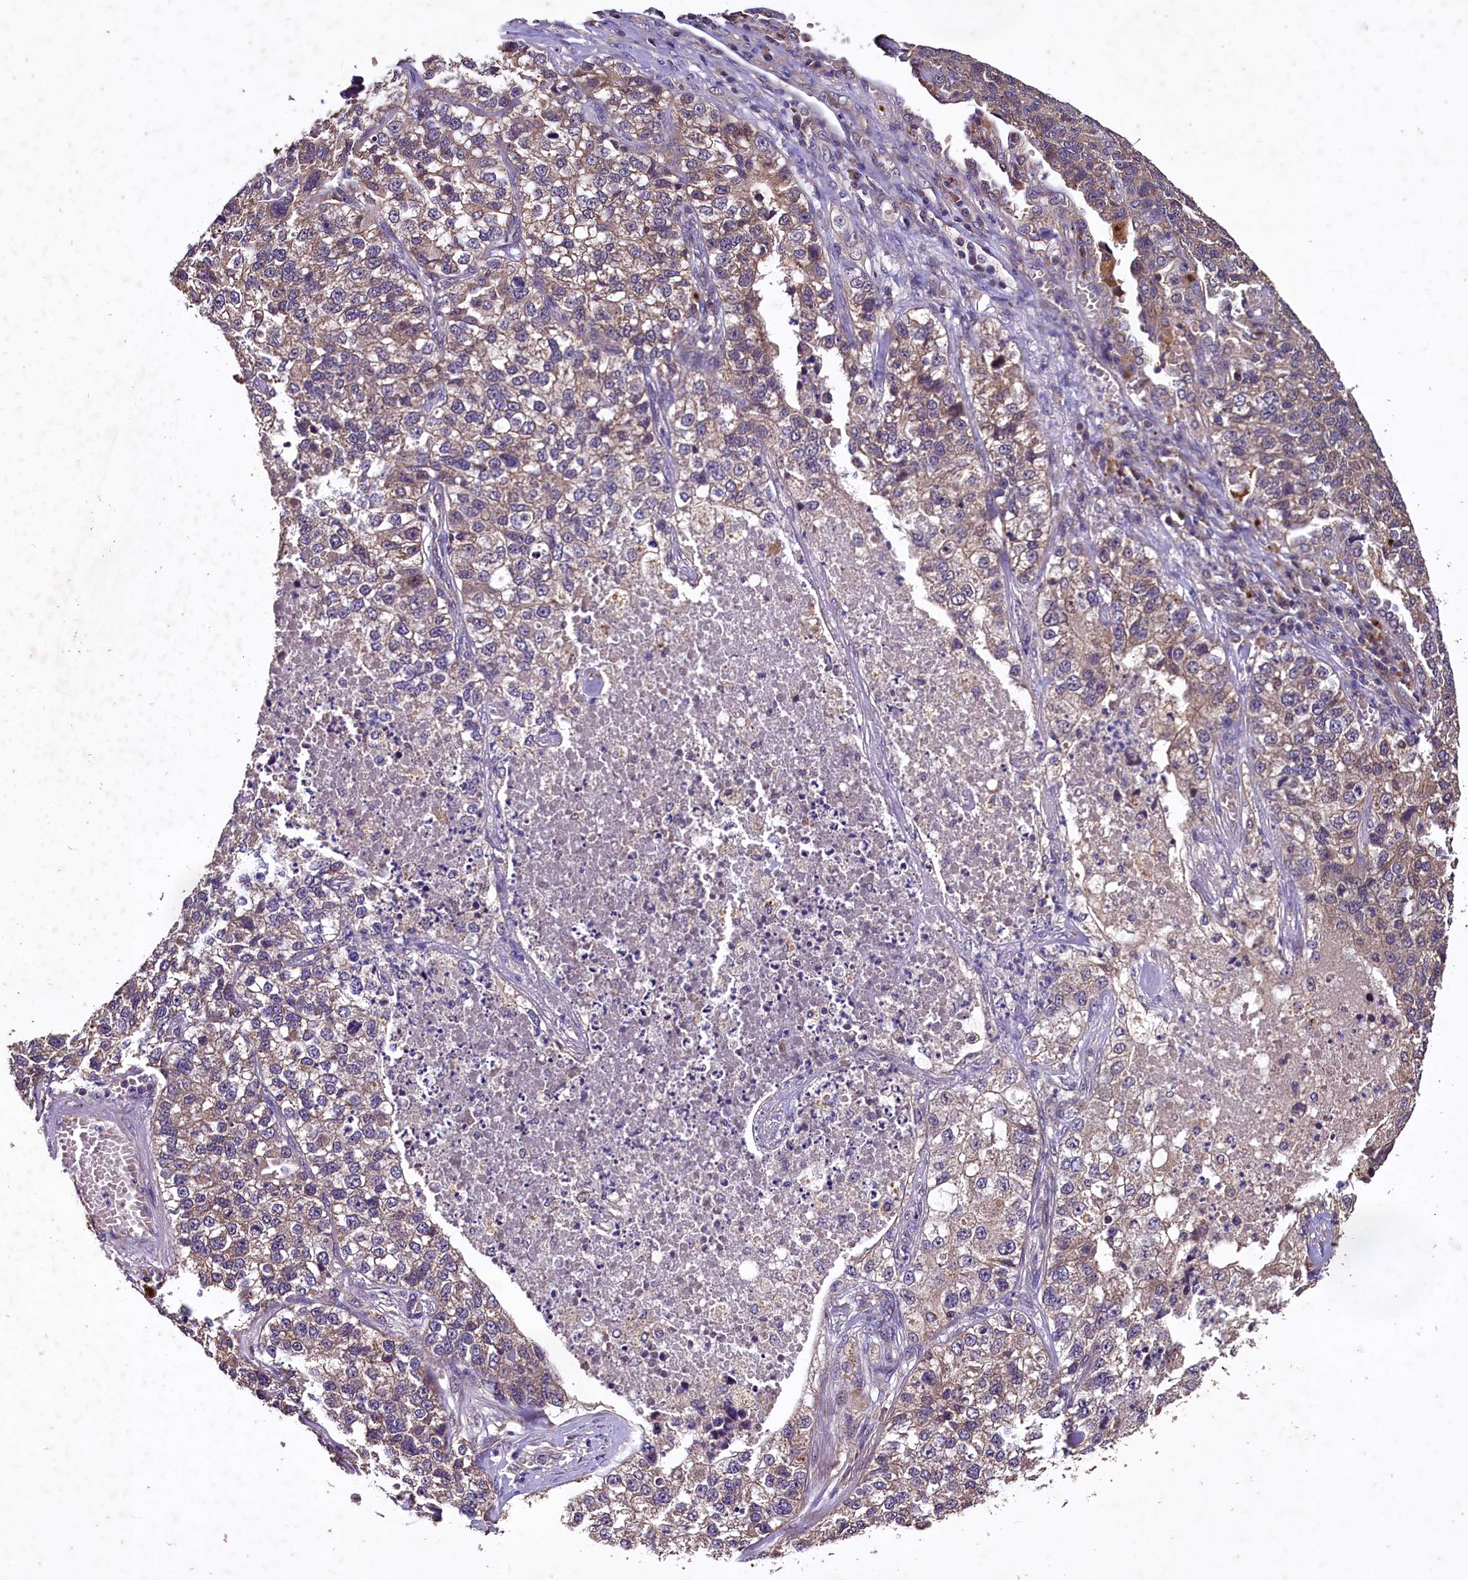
{"staining": {"intensity": "moderate", "quantity": "25%-75%", "location": "cytoplasmic/membranous"}, "tissue": "lung cancer", "cell_type": "Tumor cells", "image_type": "cancer", "snomed": [{"axis": "morphology", "description": "Adenocarcinoma, NOS"}, {"axis": "topography", "description": "Lung"}], "caption": "Protein positivity by immunohistochemistry (IHC) displays moderate cytoplasmic/membranous positivity in about 25%-75% of tumor cells in lung cancer.", "gene": "PLXNB1", "patient": {"sex": "male", "age": 49}}